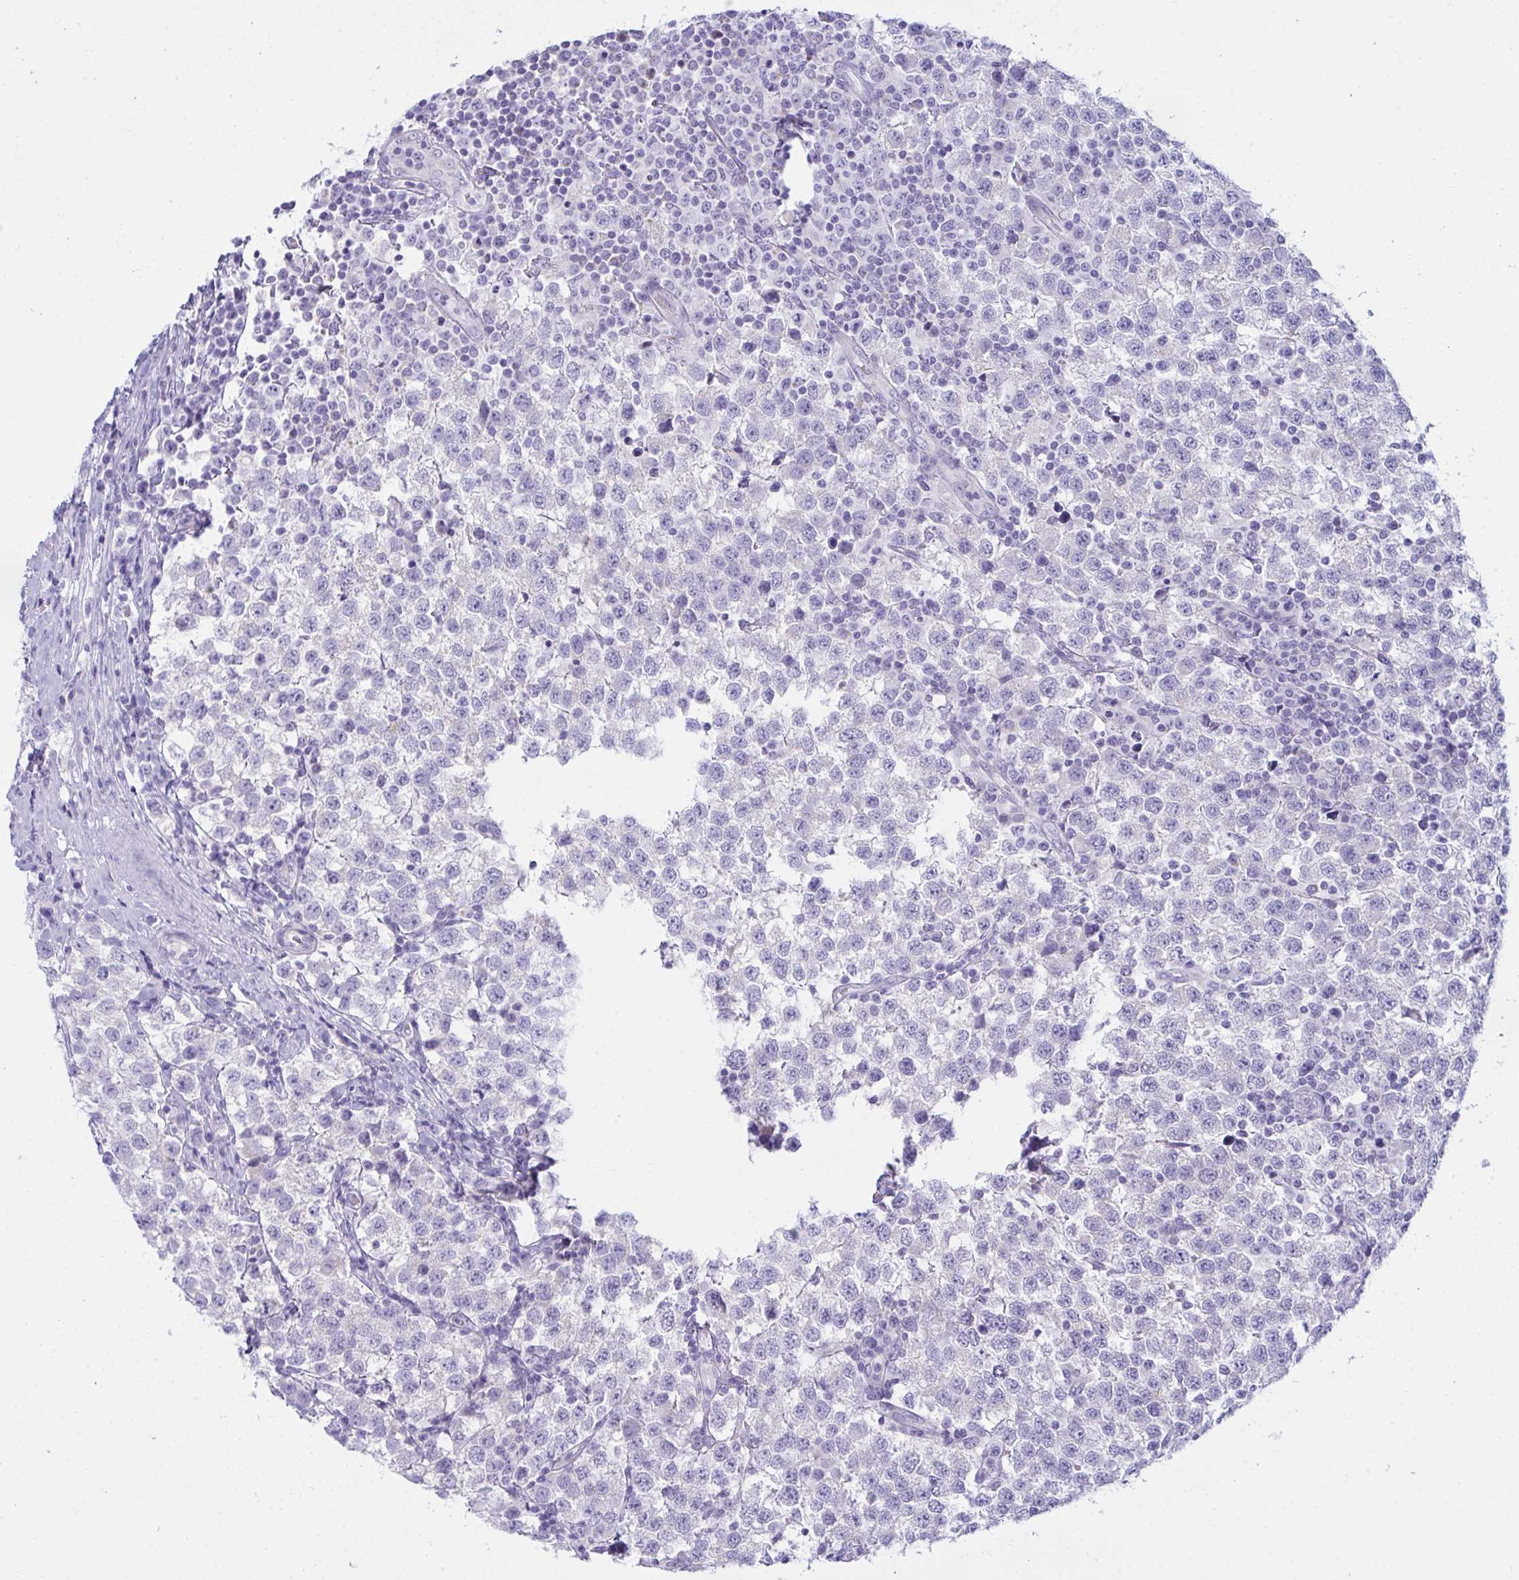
{"staining": {"intensity": "negative", "quantity": "none", "location": "none"}, "tissue": "testis cancer", "cell_type": "Tumor cells", "image_type": "cancer", "snomed": [{"axis": "morphology", "description": "Seminoma, NOS"}, {"axis": "topography", "description": "Testis"}], "caption": "The IHC photomicrograph has no significant staining in tumor cells of testis cancer tissue. (DAB IHC, high magnification).", "gene": "BBS1", "patient": {"sex": "male", "age": 34}}